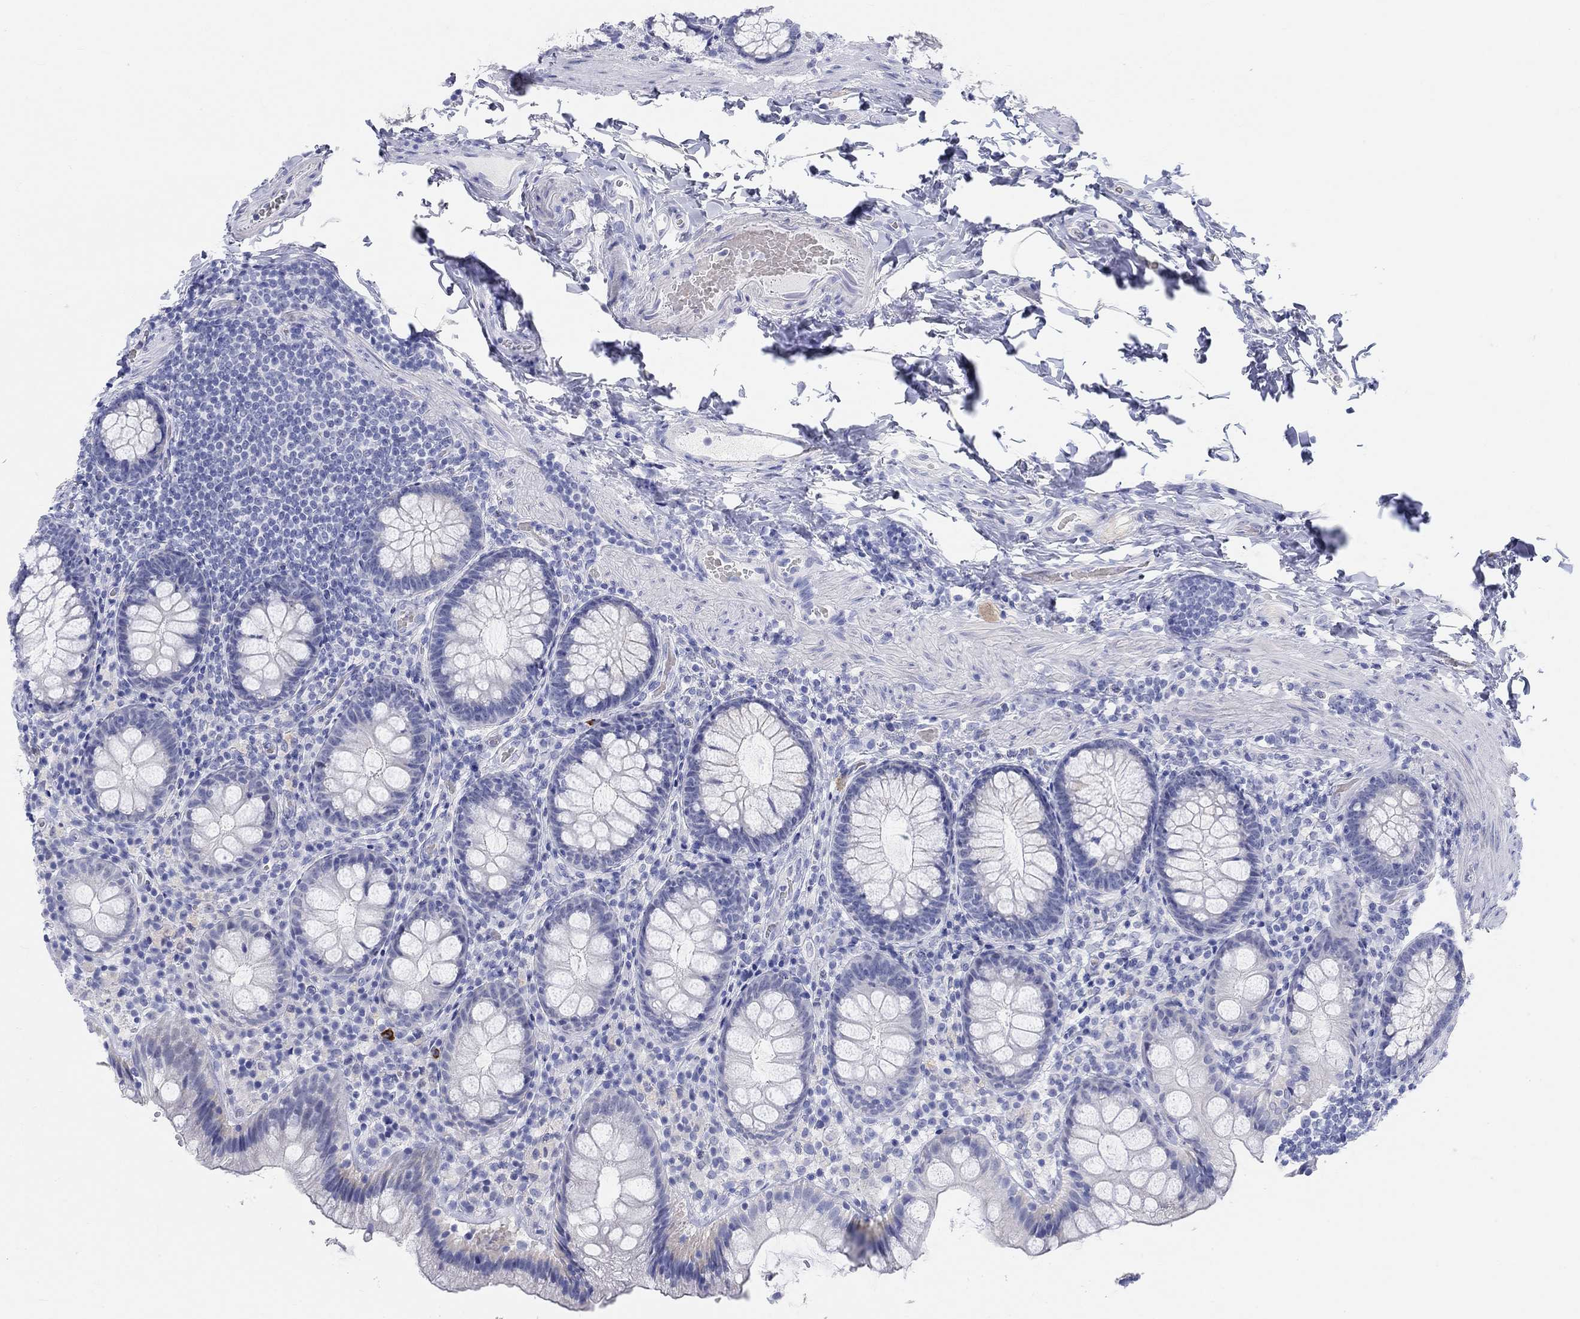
{"staining": {"intensity": "negative", "quantity": "none", "location": "none"}, "tissue": "colon", "cell_type": "Endothelial cells", "image_type": "normal", "snomed": [{"axis": "morphology", "description": "Normal tissue, NOS"}, {"axis": "topography", "description": "Colon"}], "caption": "This is an IHC micrograph of normal colon. There is no staining in endothelial cells.", "gene": "GRIA3", "patient": {"sex": "female", "age": 86}}